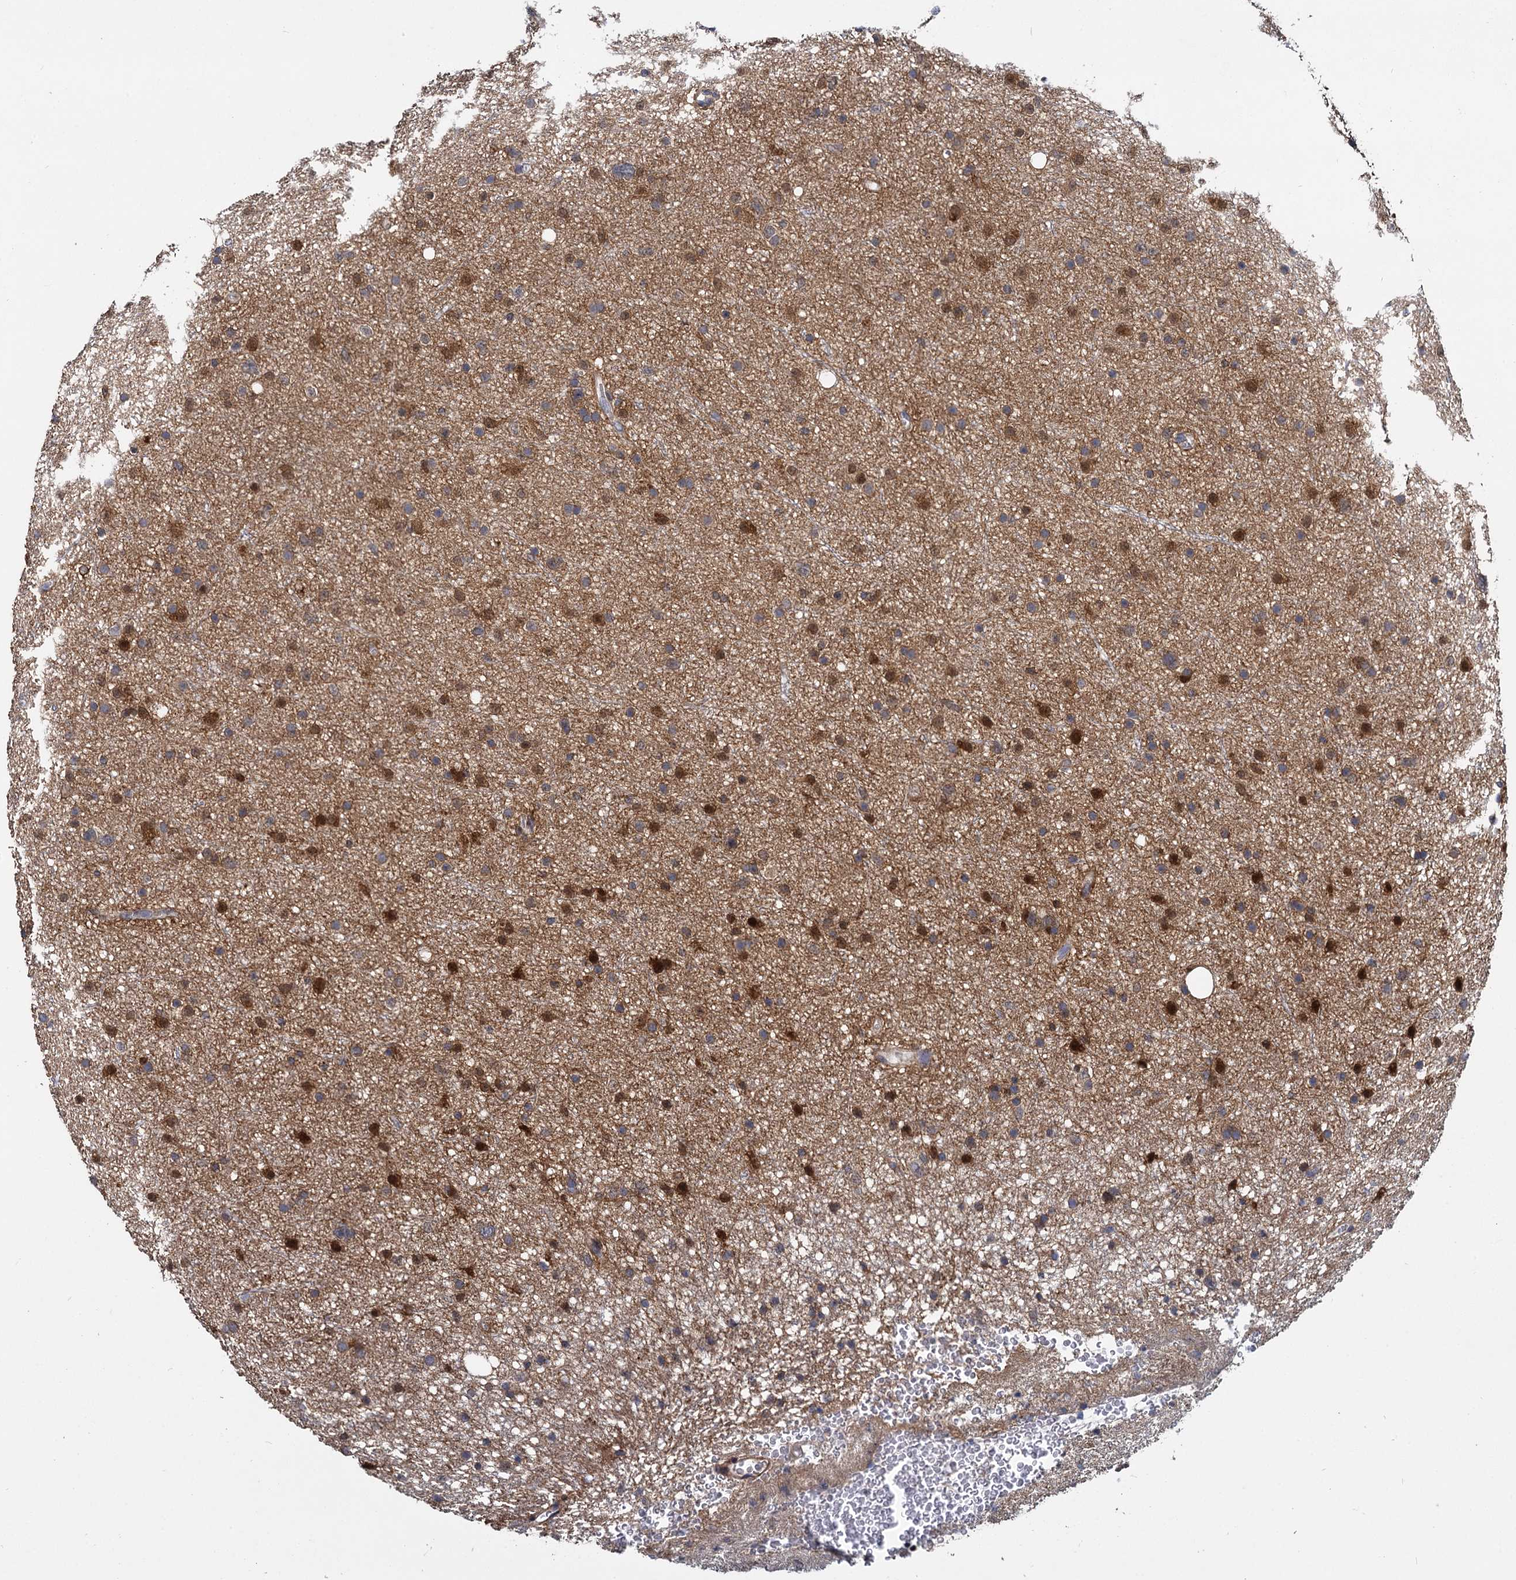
{"staining": {"intensity": "moderate", "quantity": "<25%", "location": "cytoplasmic/membranous"}, "tissue": "glioma", "cell_type": "Tumor cells", "image_type": "cancer", "snomed": [{"axis": "morphology", "description": "Glioma, malignant, Low grade"}, {"axis": "topography", "description": "Cerebral cortex"}], "caption": "Tumor cells demonstrate low levels of moderate cytoplasmic/membranous positivity in about <25% of cells in glioma.", "gene": "GSTM3", "patient": {"sex": "female", "age": 39}}